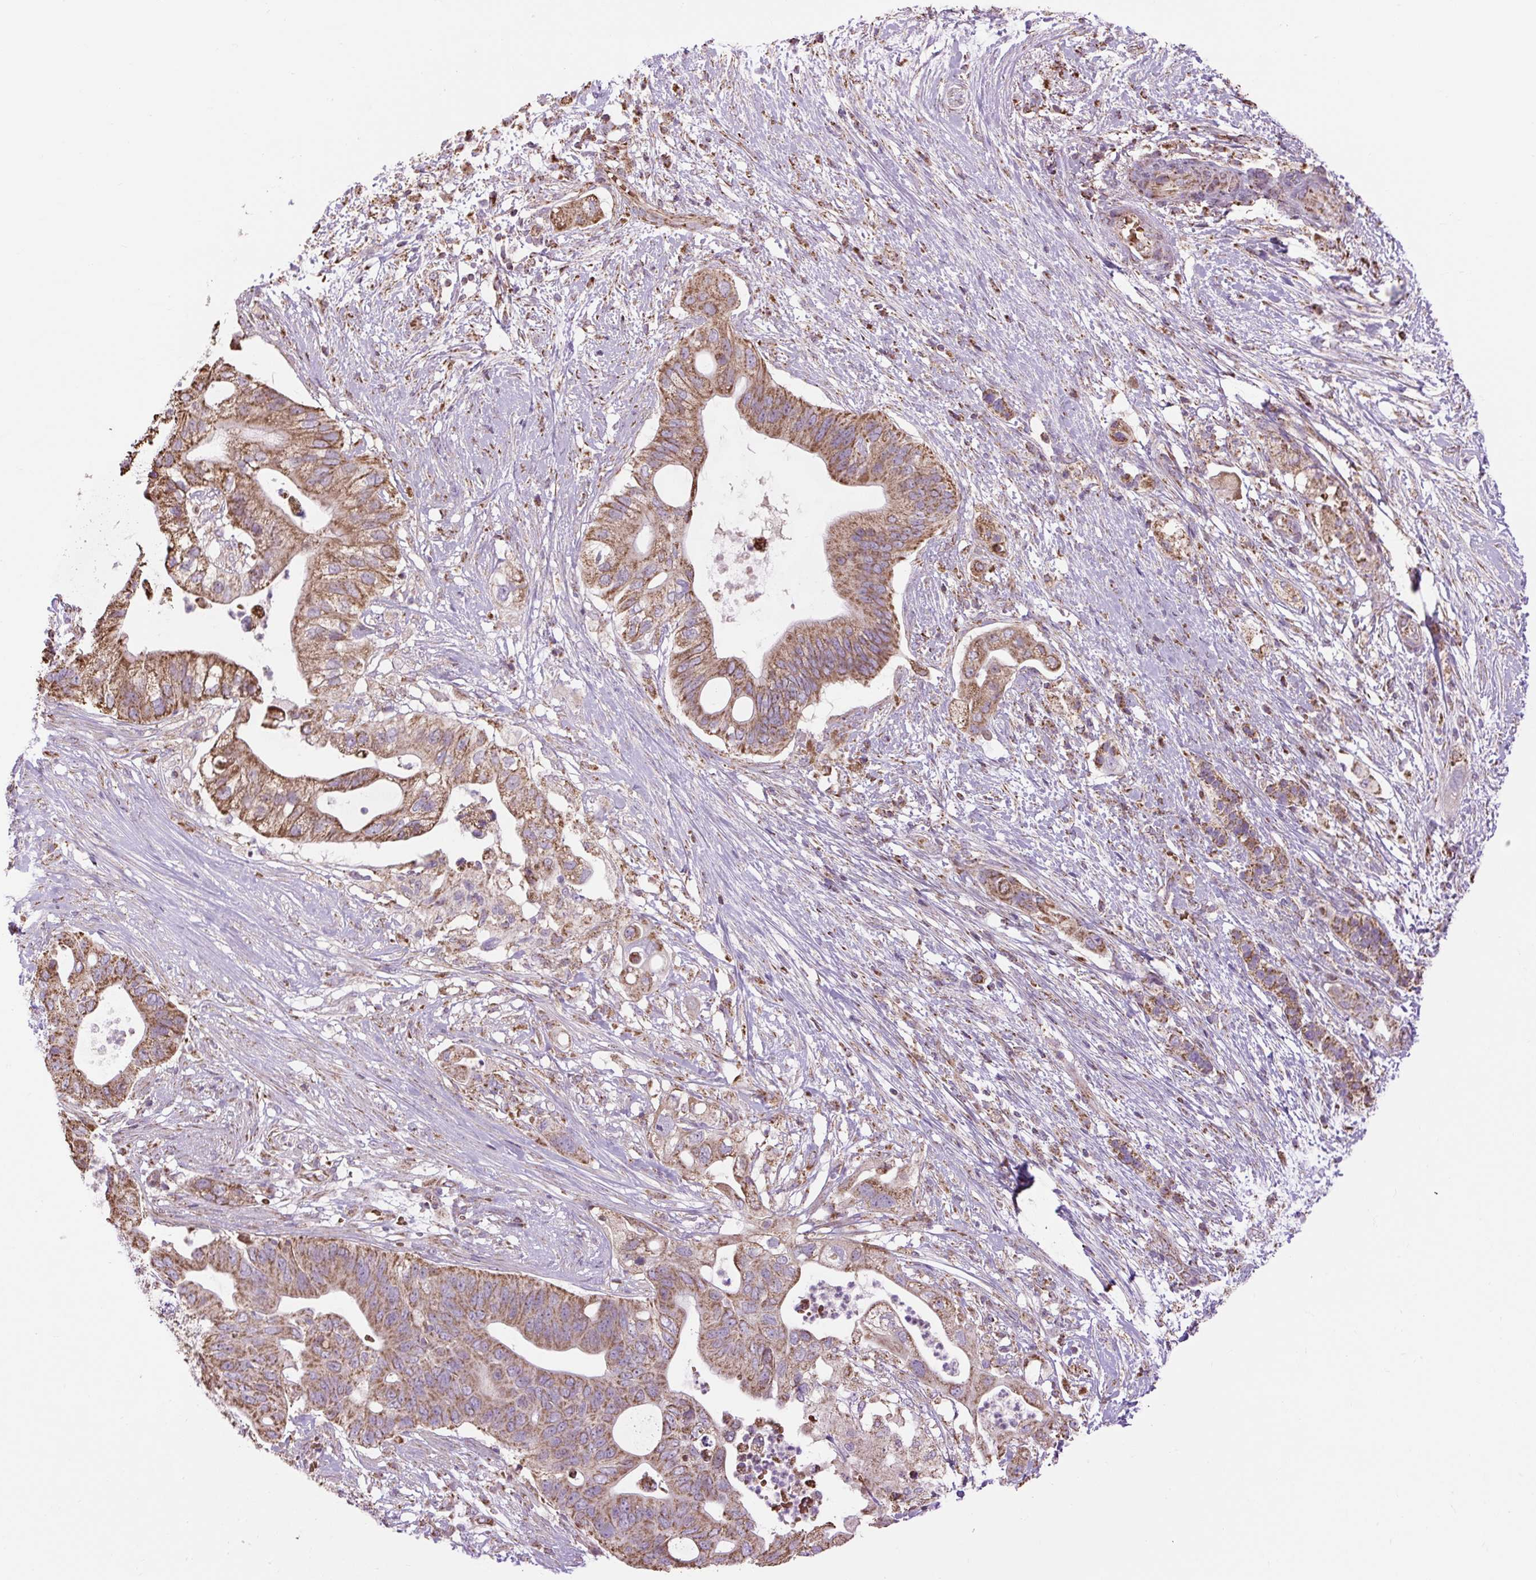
{"staining": {"intensity": "moderate", "quantity": ">75%", "location": "cytoplasmic/membranous"}, "tissue": "pancreatic cancer", "cell_type": "Tumor cells", "image_type": "cancer", "snomed": [{"axis": "morphology", "description": "Adenocarcinoma, NOS"}, {"axis": "topography", "description": "Pancreas"}], "caption": "Protein analysis of pancreatic cancer tissue reveals moderate cytoplasmic/membranous positivity in about >75% of tumor cells.", "gene": "PLCG1", "patient": {"sex": "female", "age": 72}}